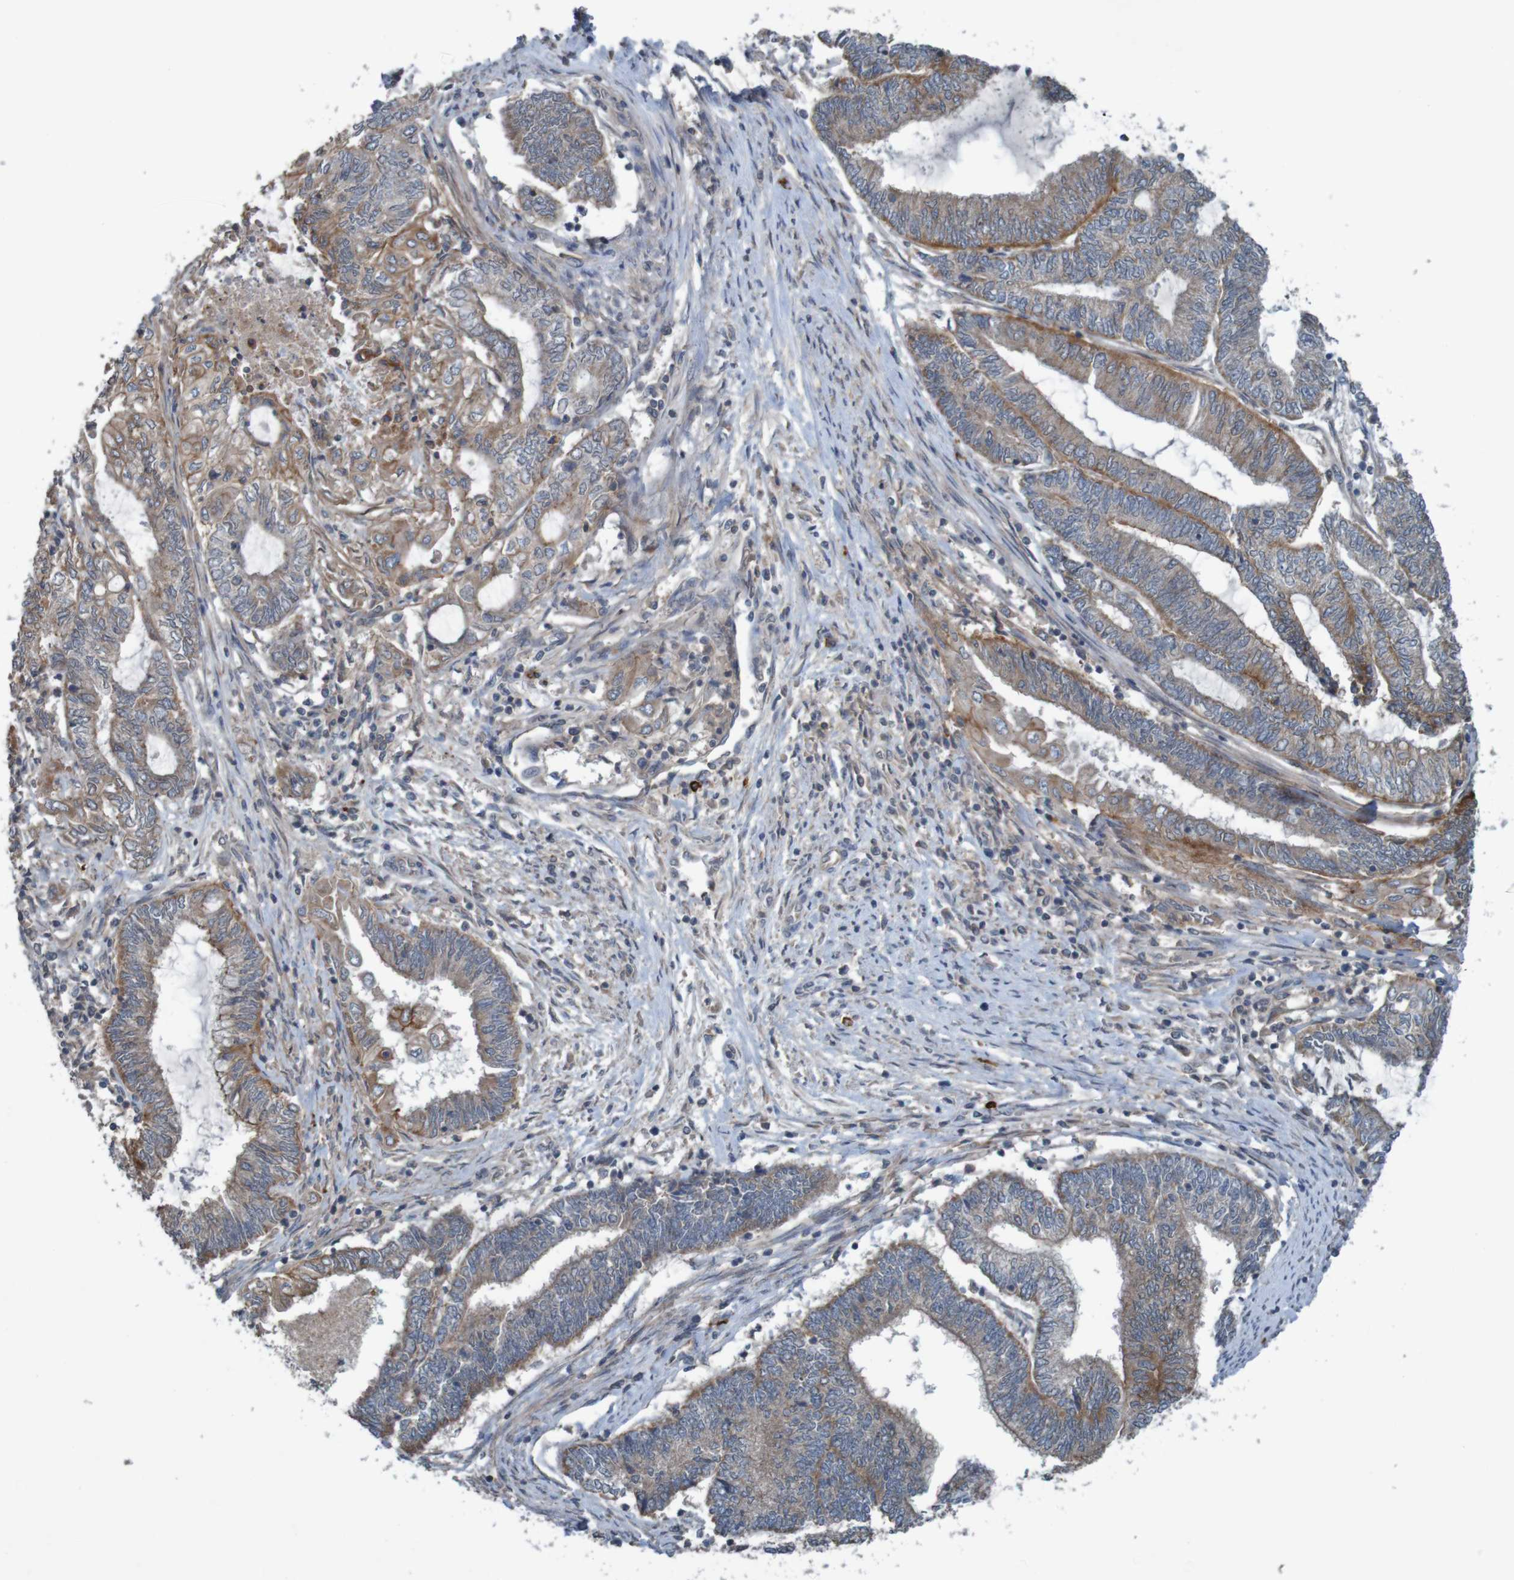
{"staining": {"intensity": "weak", "quantity": ">75%", "location": "cytoplasmic/membranous"}, "tissue": "endometrial cancer", "cell_type": "Tumor cells", "image_type": "cancer", "snomed": [{"axis": "morphology", "description": "Adenocarcinoma, NOS"}, {"axis": "topography", "description": "Uterus"}, {"axis": "topography", "description": "Endometrium"}], "caption": "The immunohistochemical stain shows weak cytoplasmic/membranous expression in tumor cells of endometrial adenocarcinoma tissue. Using DAB (3,3'-diaminobenzidine) (brown) and hematoxylin (blue) stains, captured at high magnification using brightfield microscopy.", "gene": "B3GAT2", "patient": {"sex": "female", "age": 70}}